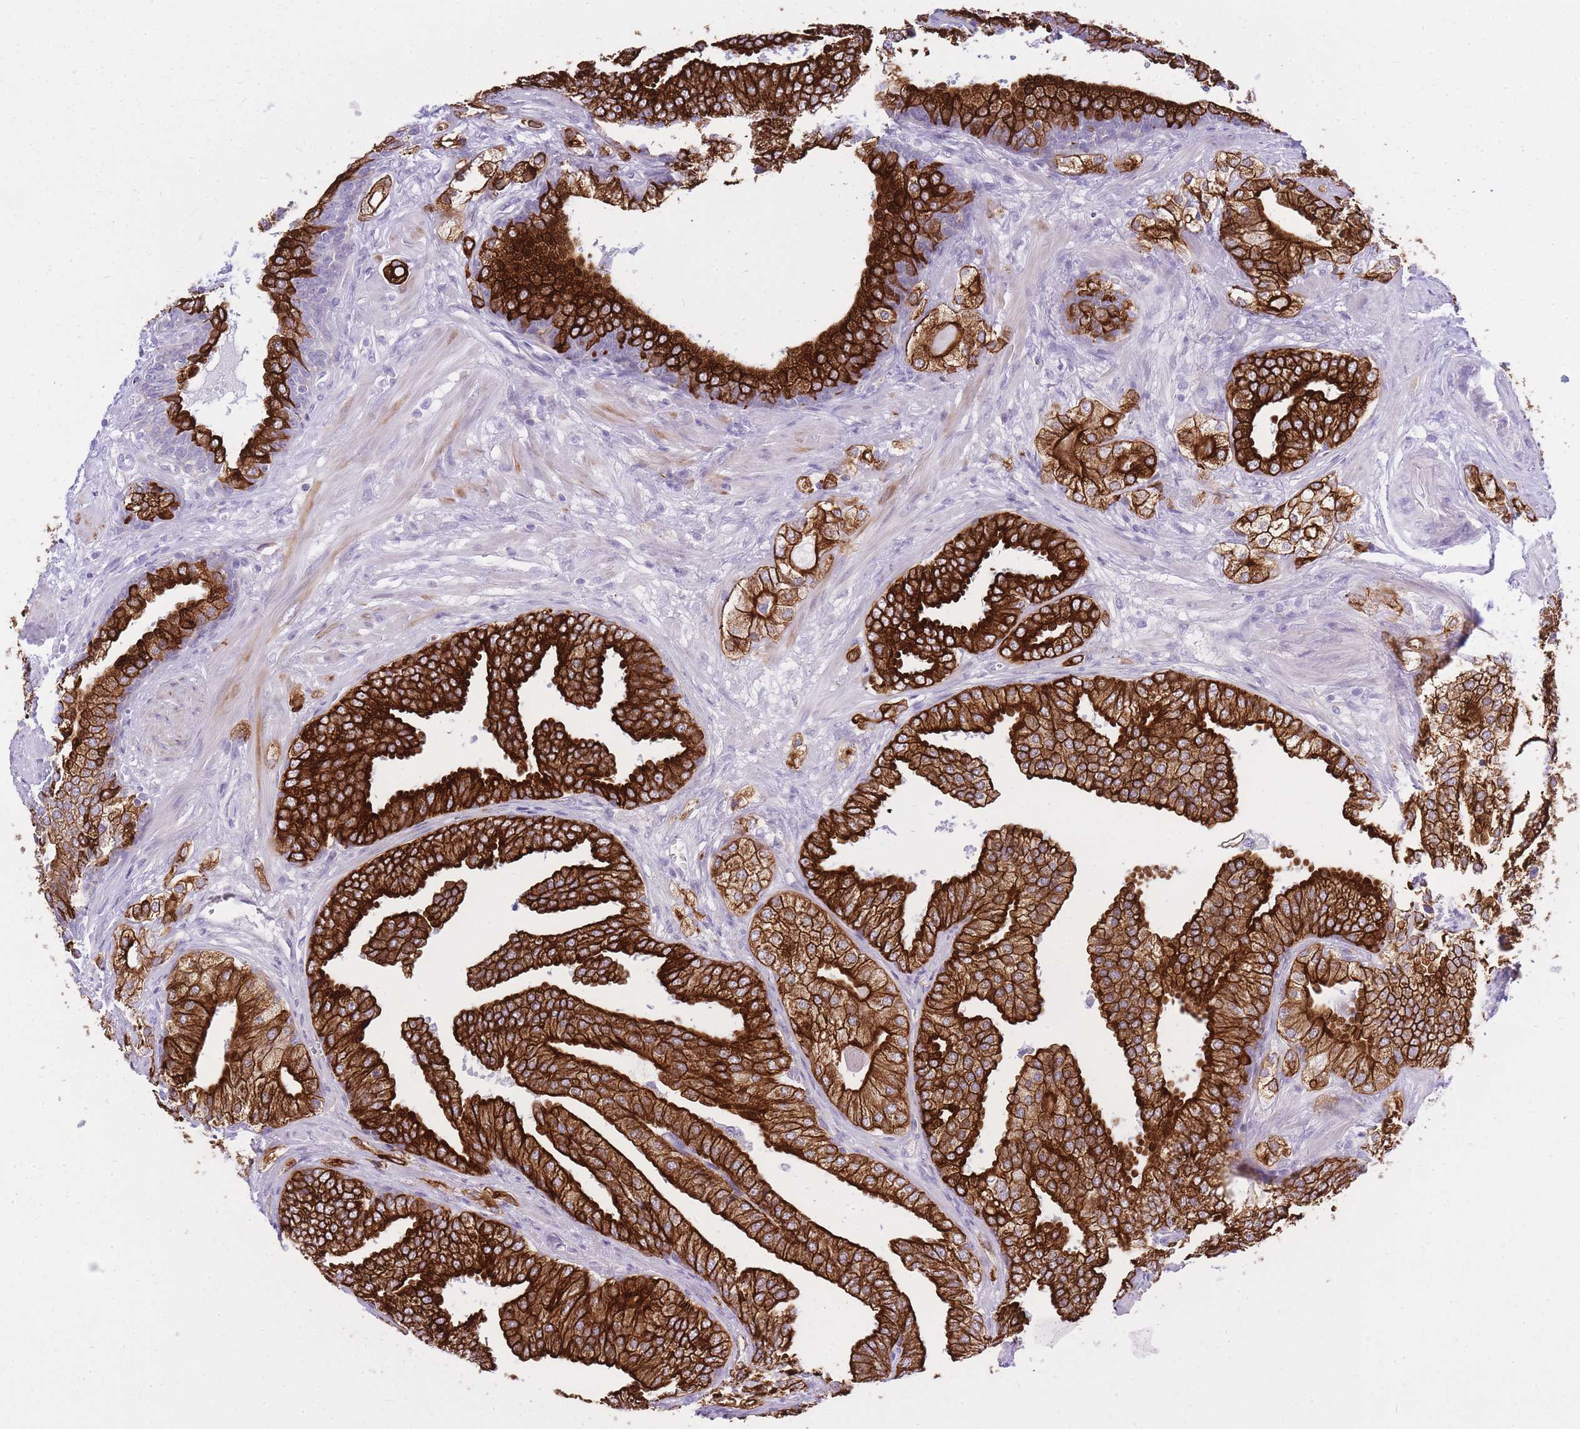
{"staining": {"intensity": "strong", "quantity": ">75%", "location": "cytoplasmic/membranous"}, "tissue": "prostate cancer", "cell_type": "Tumor cells", "image_type": "cancer", "snomed": [{"axis": "morphology", "description": "Adenocarcinoma, High grade"}, {"axis": "topography", "description": "Prostate"}], "caption": "Protein analysis of prostate high-grade adenocarcinoma tissue reveals strong cytoplasmic/membranous positivity in about >75% of tumor cells. (Brightfield microscopy of DAB IHC at high magnification).", "gene": "RADX", "patient": {"sex": "male", "age": 50}}